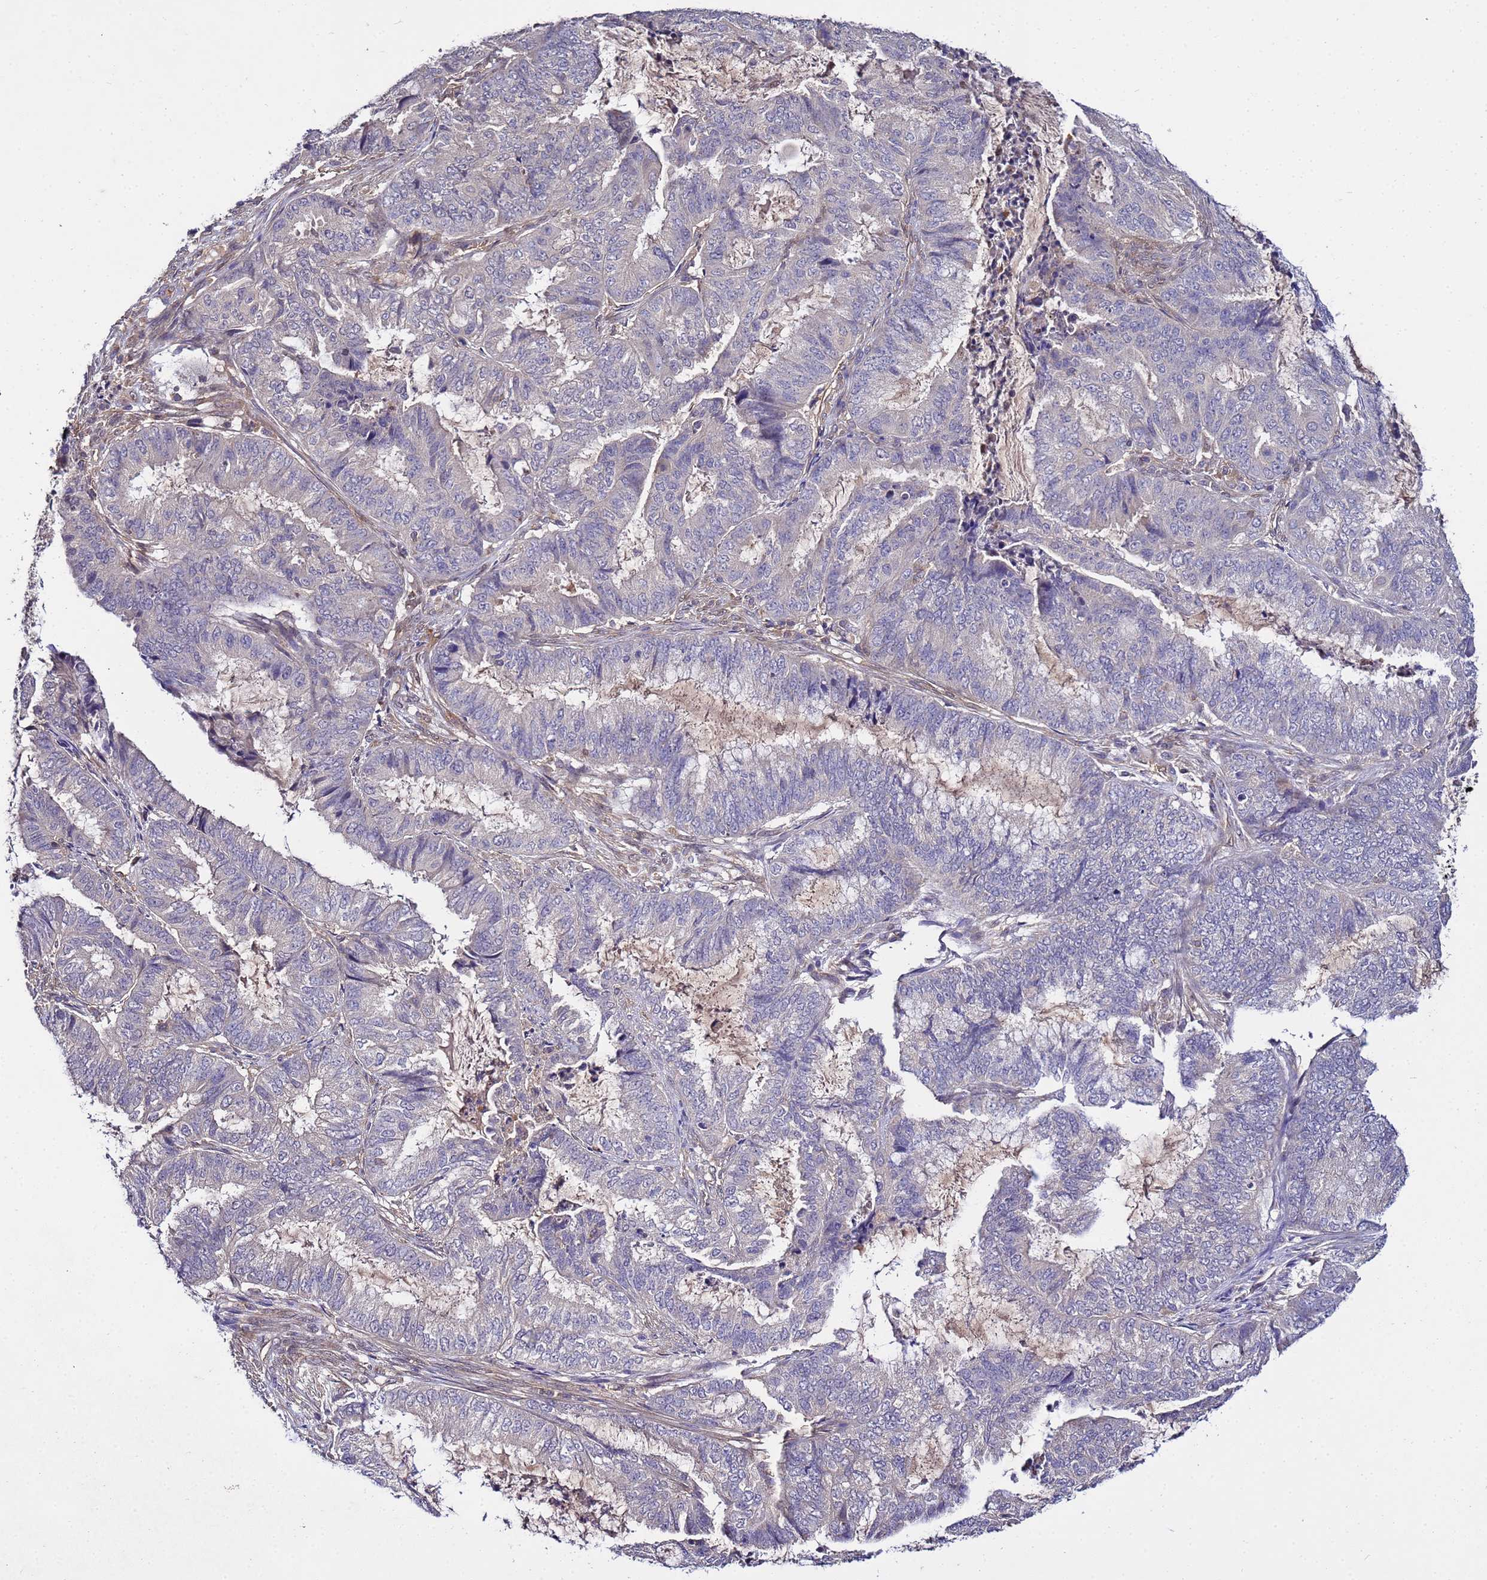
{"staining": {"intensity": "negative", "quantity": "none", "location": "none"}, "tissue": "endometrial cancer", "cell_type": "Tumor cells", "image_type": "cancer", "snomed": [{"axis": "morphology", "description": "Adenocarcinoma, NOS"}, {"axis": "topography", "description": "Endometrium"}], "caption": "Histopathology image shows no significant protein expression in tumor cells of adenocarcinoma (endometrial). Nuclei are stained in blue.", "gene": "GSPT2", "patient": {"sex": "female", "age": 51}}